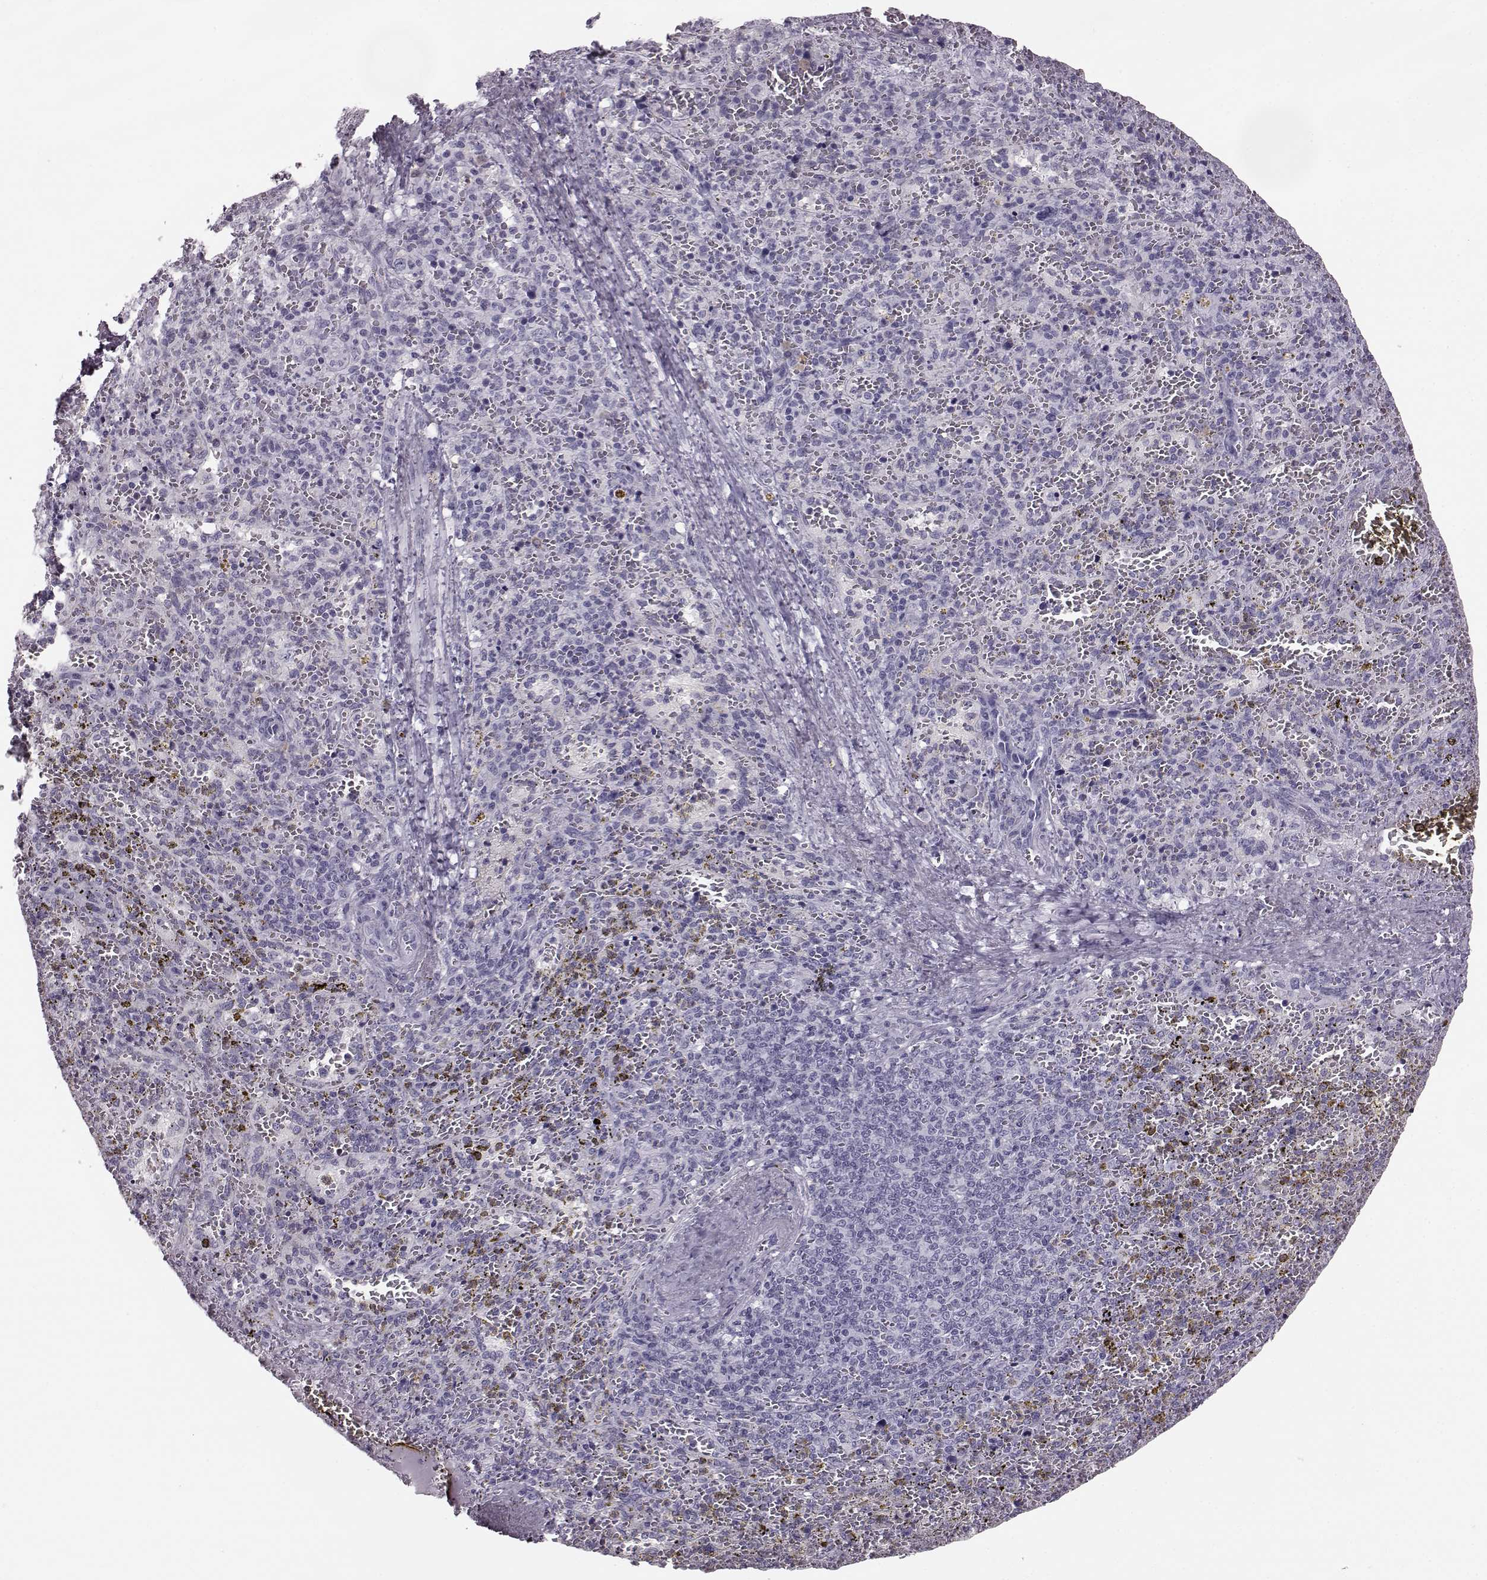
{"staining": {"intensity": "negative", "quantity": "none", "location": "none"}, "tissue": "spleen", "cell_type": "Cells in red pulp", "image_type": "normal", "snomed": [{"axis": "morphology", "description": "Normal tissue, NOS"}, {"axis": "topography", "description": "Spleen"}], "caption": "An immunohistochemistry histopathology image of unremarkable spleen is shown. There is no staining in cells in red pulp of spleen. The staining is performed using DAB (3,3'-diaminobenzidine) brown chromogen with nuclei counter-stained in using hematoxylin.", "gene": "JSRP1", "patient": {"sex": "female", "age": 50}}